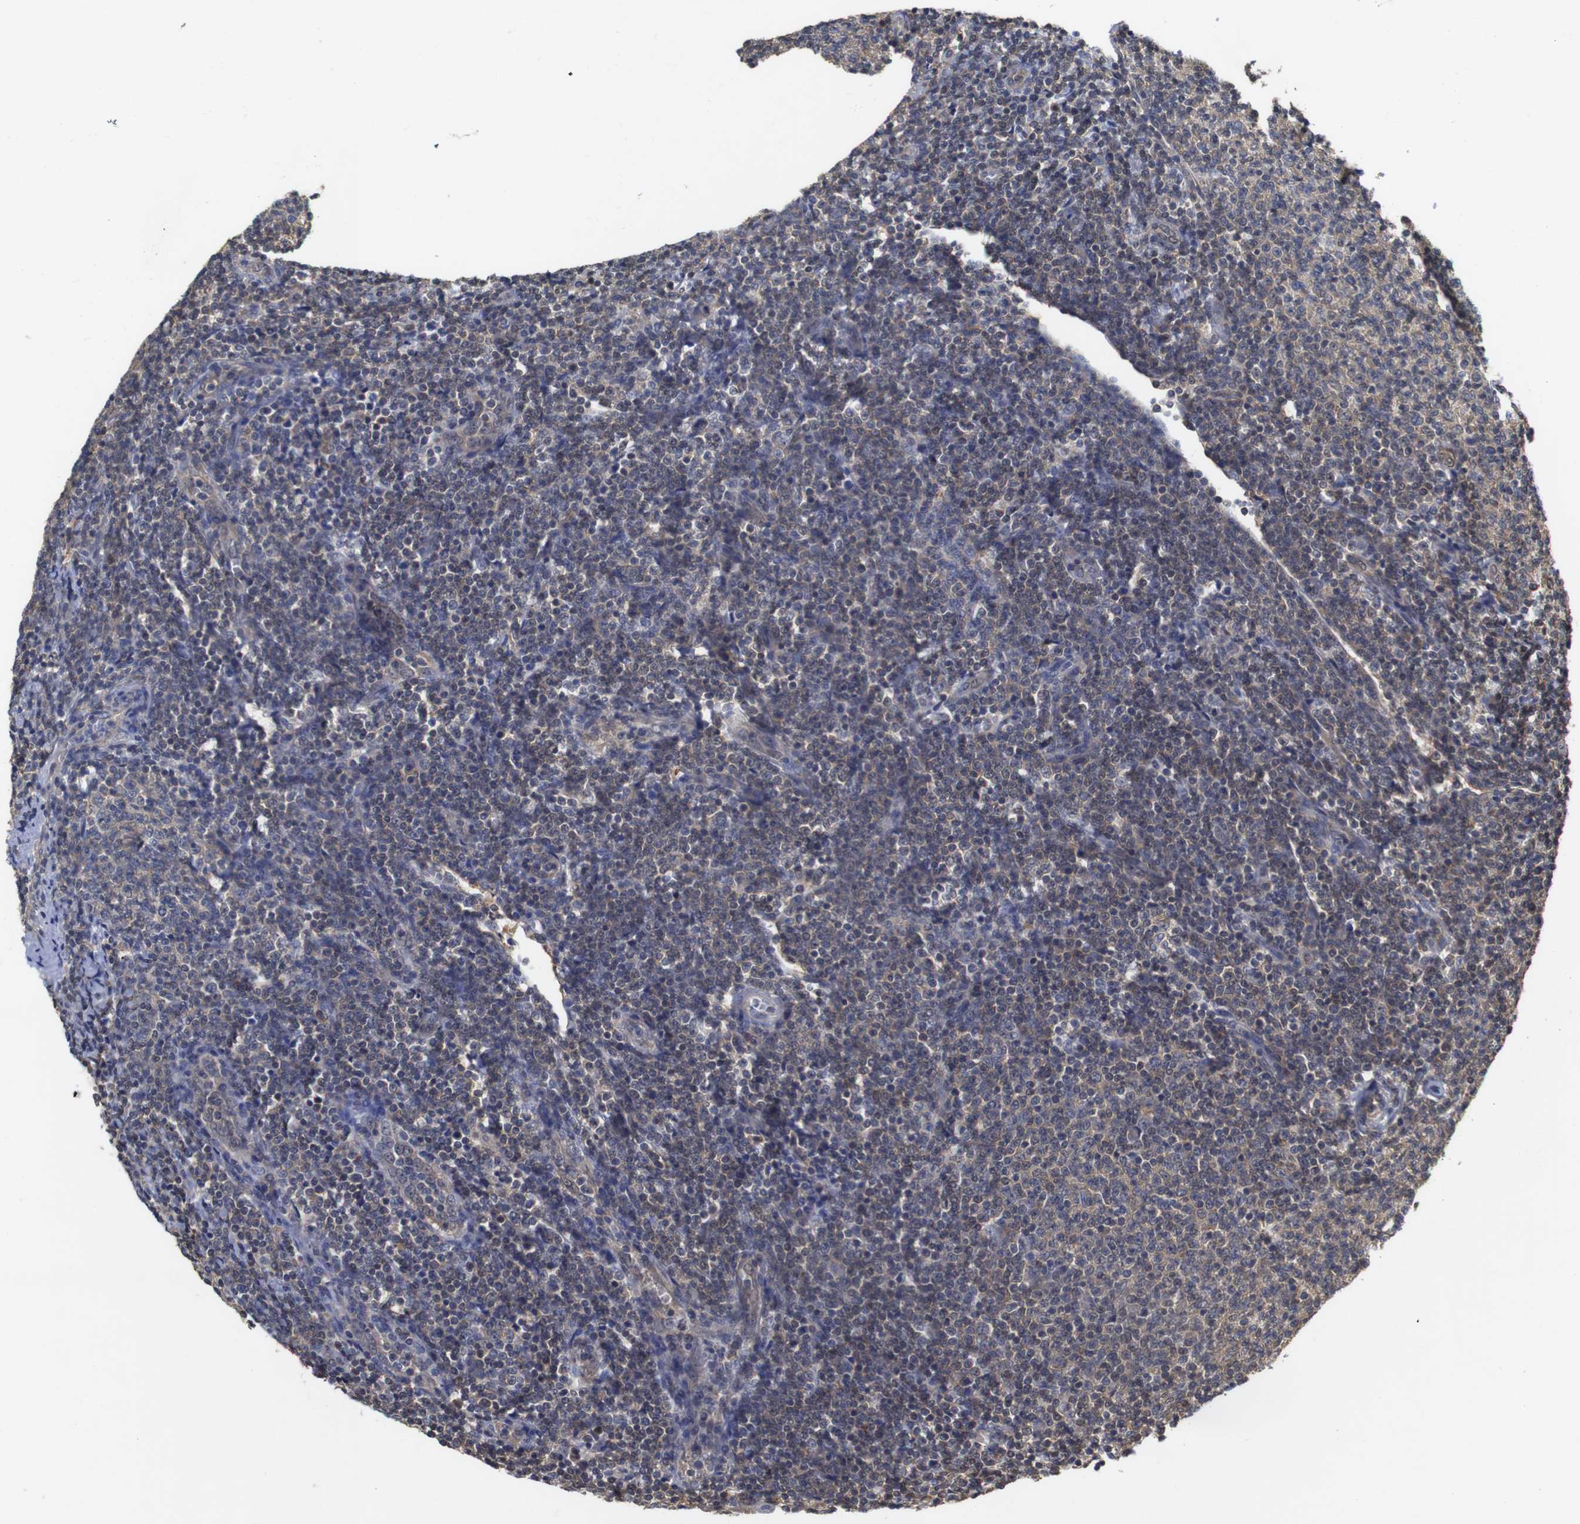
{"staining": {"intensity": "weak", "quantity": "25%-75%", "location": "cytoplasmic/membranous,nuclear"}, "tissue": "lymphoma", "cell_type": "Tumor cells", "image_type": "cancer", "snomed": [{"axis": "morphology", "description": "Malignant lymphoma, non-Hodgkin's type, Low grade"}, {"axis": "topography", "description": "Lymph node"}], "caption": "Weak cytoplasmic/membranous and nuclear staining for a protein is present in about 25%-75% of tumor cells of low-grade malignant lymphoma, non-Hodgkin's type using IHC.", "gene": "SUMO3", "patient": {"sex": "male", "age": 66}}